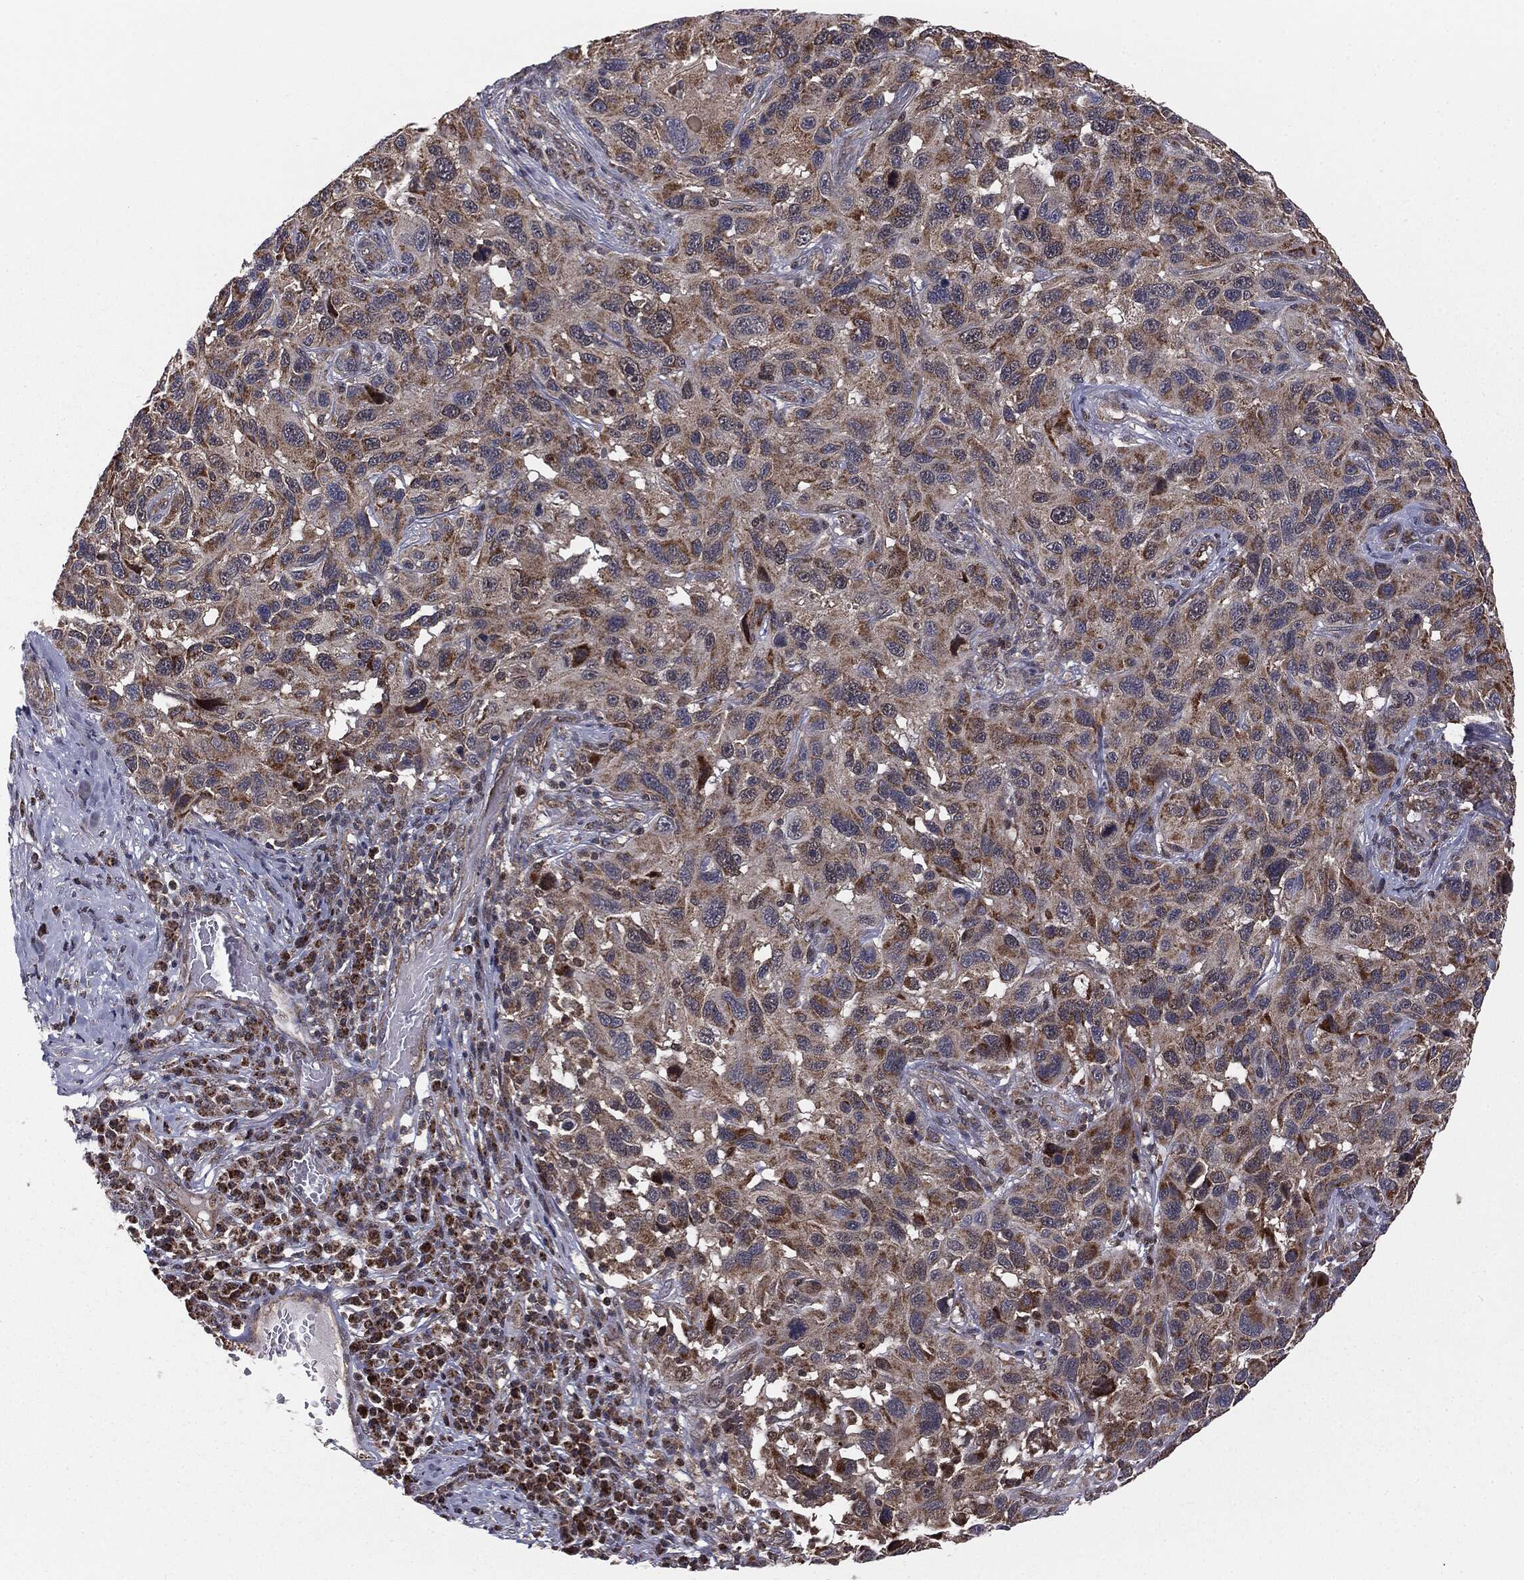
{"staining": {"intensity": "strong", "quantity": "25%-75%", "location": "cytoplasmic/membranous"}, "tissue": "melanoma", "cell_type": "Tumor cells", "image_type": "cancer", "snomed": [{"axis": "morphology", "description": "Malignant melanoma, NOS"}, {"axis": "topography", "description": "Skin"}], "caption": "A micrograph of melanoma stained for a protein demonstrates strong cytoplasmic/membranous brown staining in tumor cells.", "gene": "MTOR", "patient": {"sex": "male", "age": 53}}